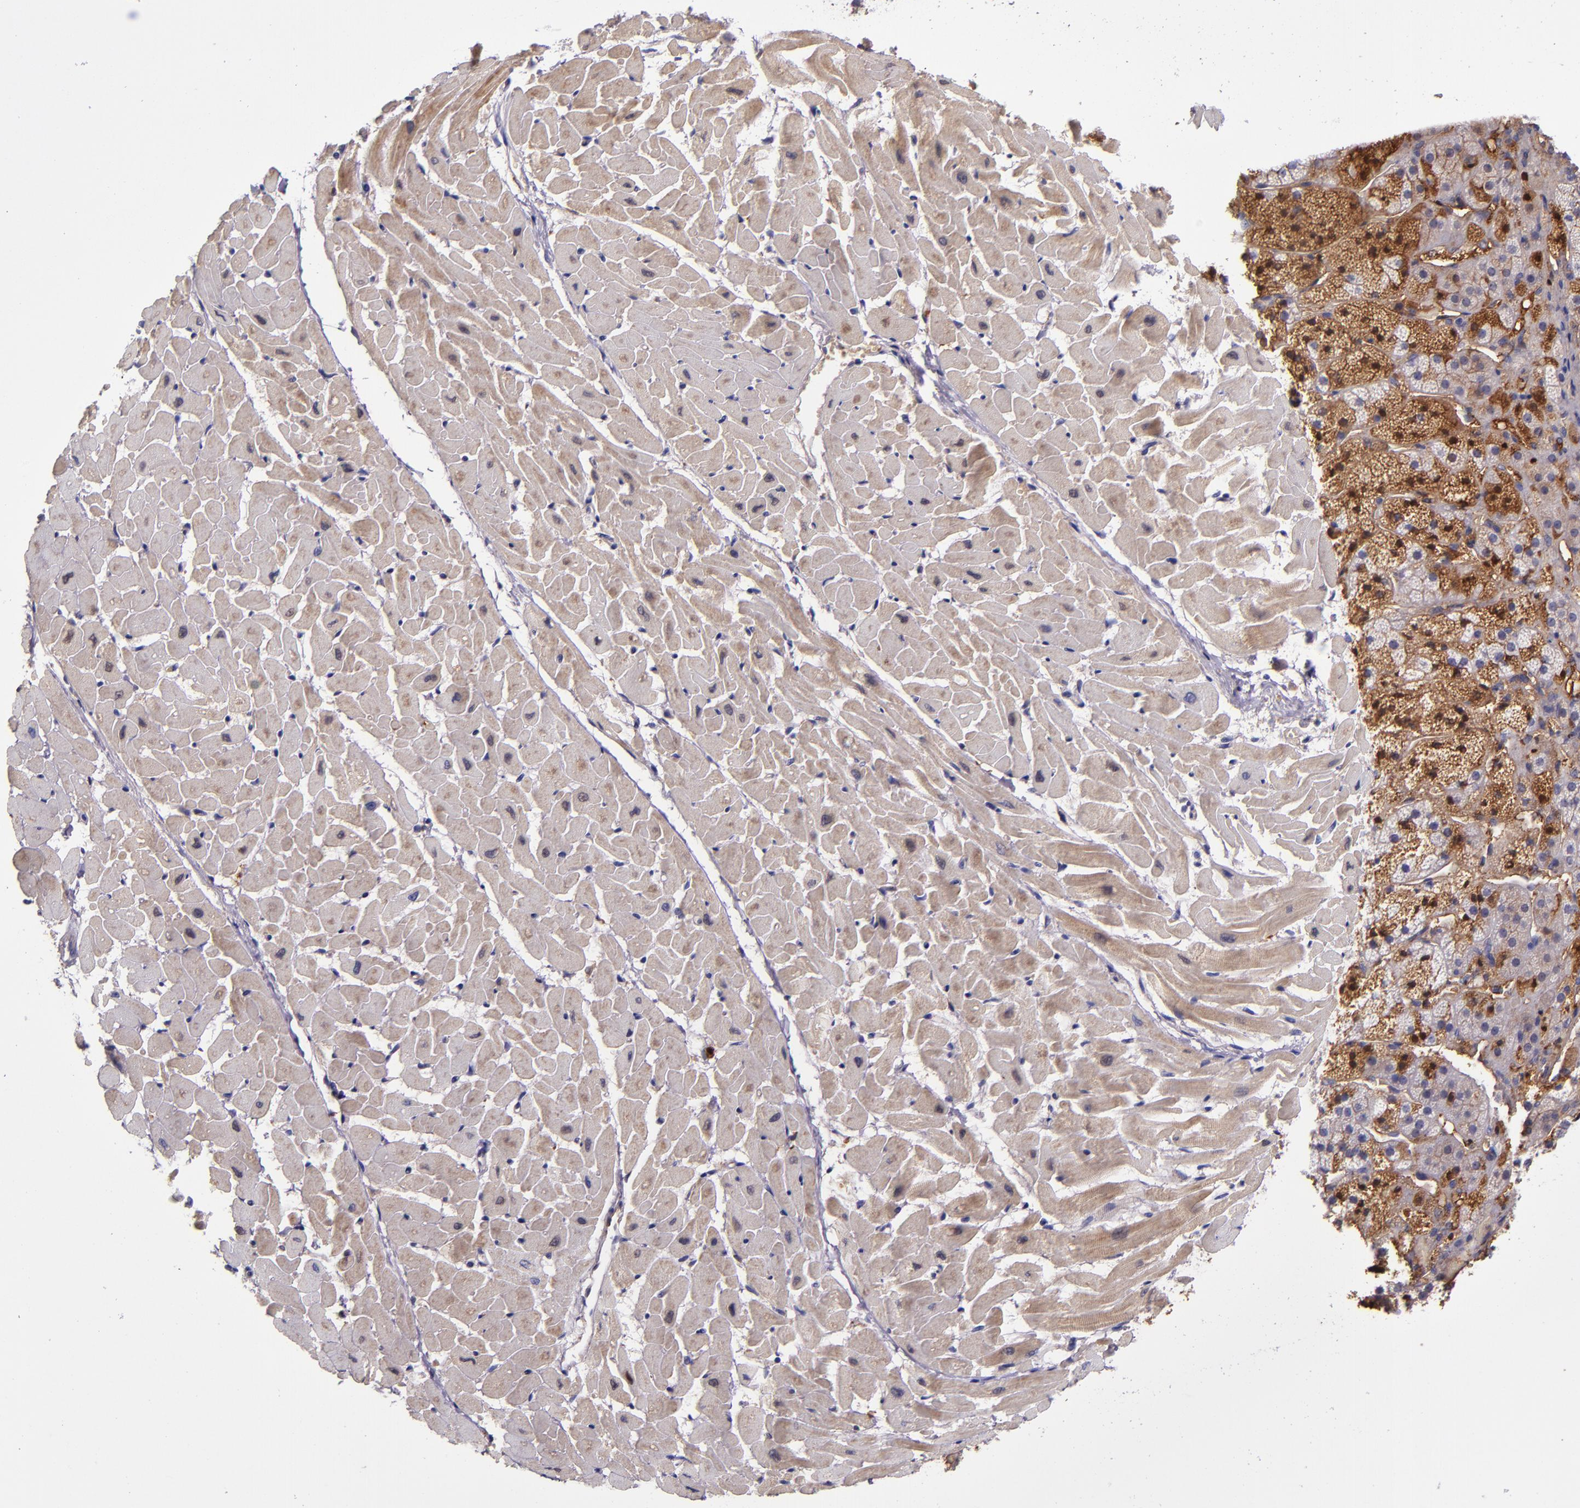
{"staining": {"intensity": "weak", "quantity": "25%-75%", "location": "cytoplasmic/membranous"}, "tissue": "heart muscle", "cell_type": "Cardiomyocytes", "image_type": "normal", "snomed": [{"axis": "morphology", "description": "Normal tissue, NOS"}, {"axis": "topography", "description": "Heart"}], "caption": "Brown immunohistochemical staining in unremarkable human heart muscle reveals weak cytoplasmic/membranous expression in approximately 25%-75% of cardiomyocytes.", "gene": "CLEC3B", "patient": {"sex": "female", "age": 19}}